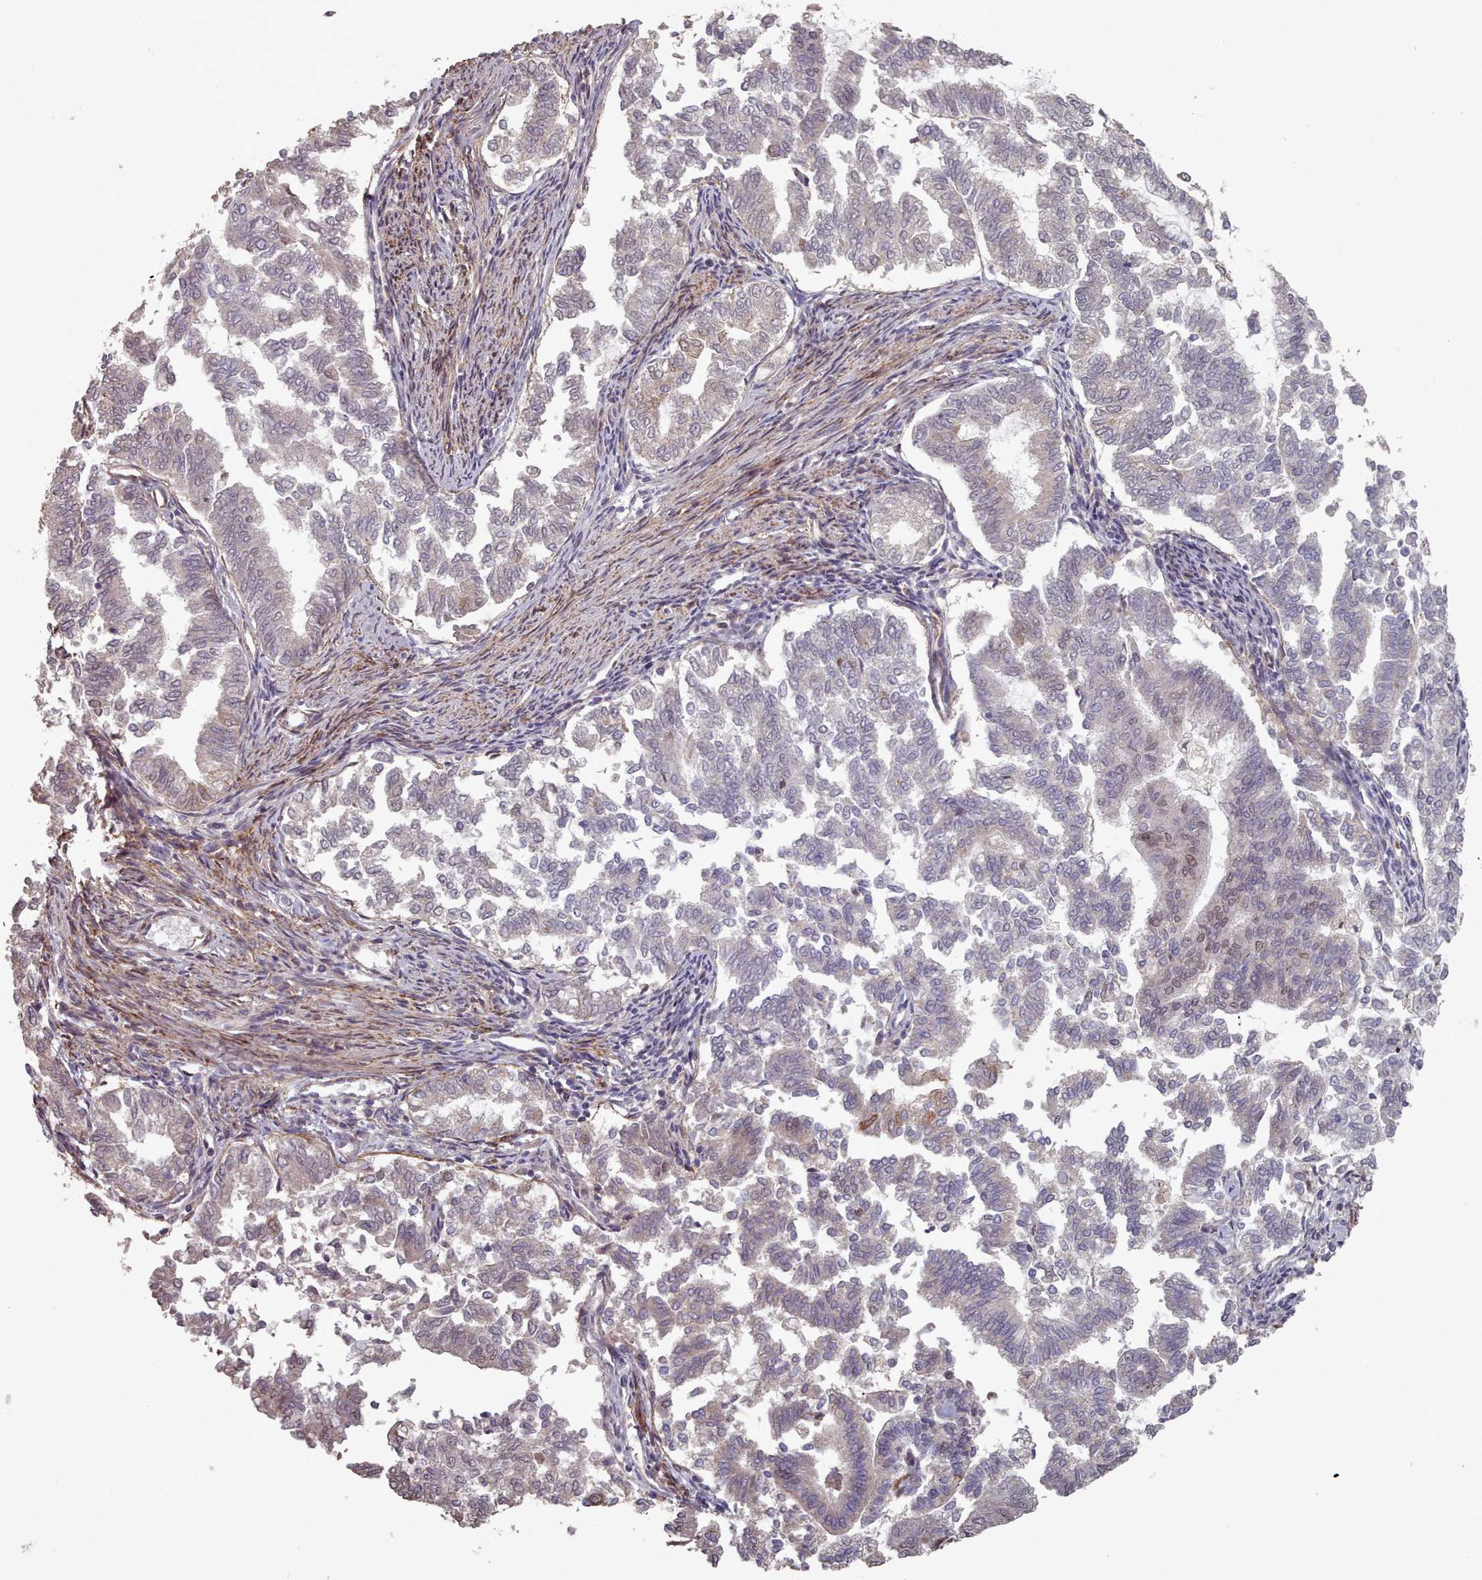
{"staining": {"intensity": "weak", "quantity": "<25%", "location": "cytoplasmic/membranous,nuclear"}, "tissue": "endometrial cancer", "cell_type": "Tumor cells", "image_type": "cancer", "snomed": [{"axis": "morphology", "description": "Adenocarcinoma, NOS"}, {"axis": "topography", "description": "Endometrium"}], "caption": "Tumor cells show no significant protein staining in endometrial cancer (adenocarcinoma).", "gene": "ERCC6L", "patient": {"sex": "female", "age": 79}}